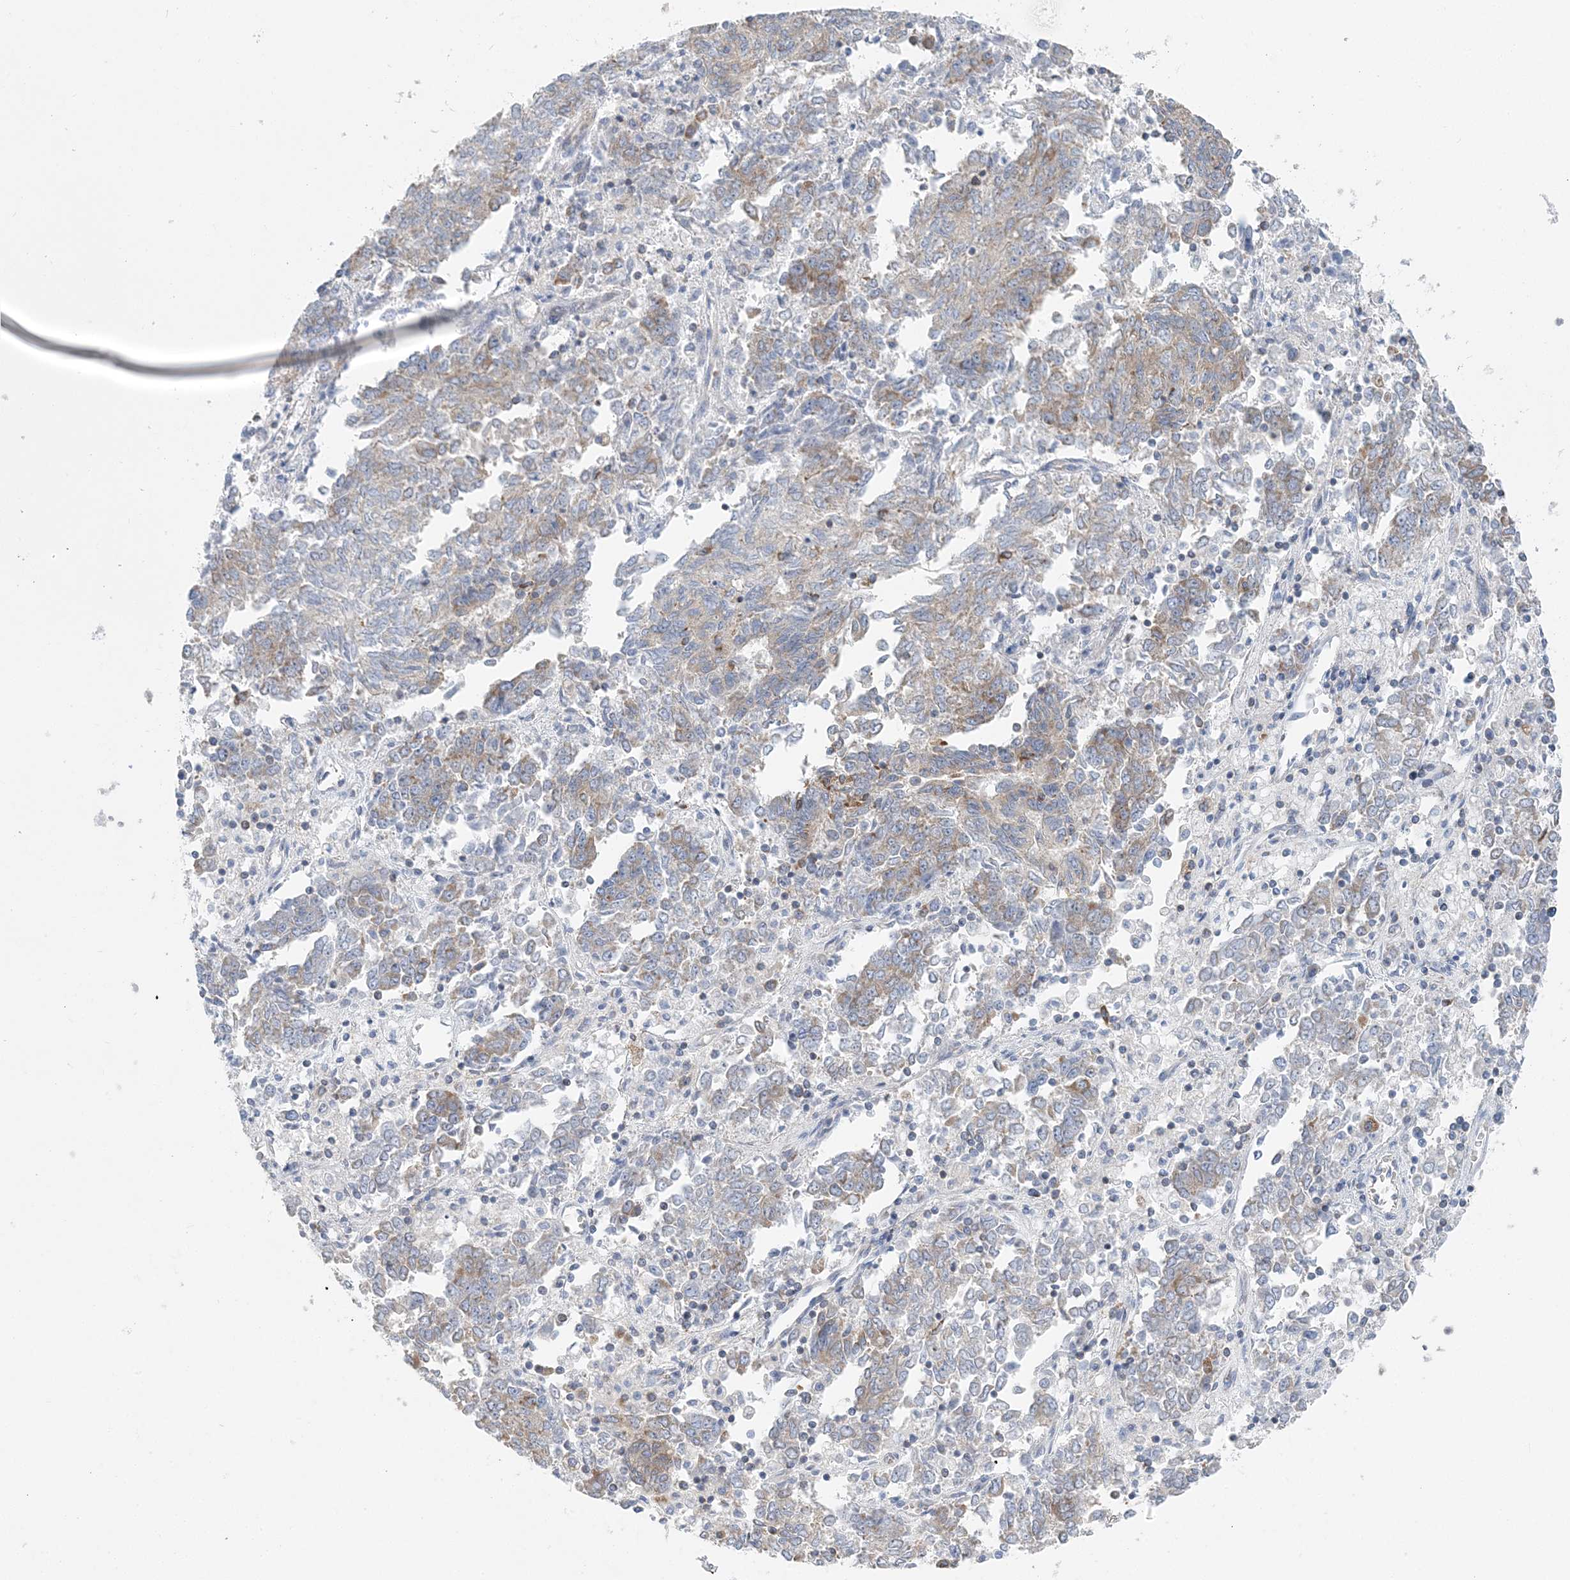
{"staining": {"intensity": "moderate", "quantity": "<25%", "location": "cytoplasmic/membranous"}, "tissue": "endometrial cancer", "cell_type": "Tumor cells", "image_type": "cancer", "snomed": [{"axis": "morphology", "description": "Adenocarcinoma, NOS"}, {"axis": "topography", "description": "Endometrium"}], "caption": "Immunohistochemical staining of endometrial cancer (adenocarcinoma) displays low levels of moderate cytoplasmic/membranous staining in approximately <25% of tumor cells. The staining was performed using DAB, with brown indicating positive protein expression. Nuclei are stained blue with hematoxylin.", "gene": "FAM114A2", "patient": {"sex": "female", "age": 80}}